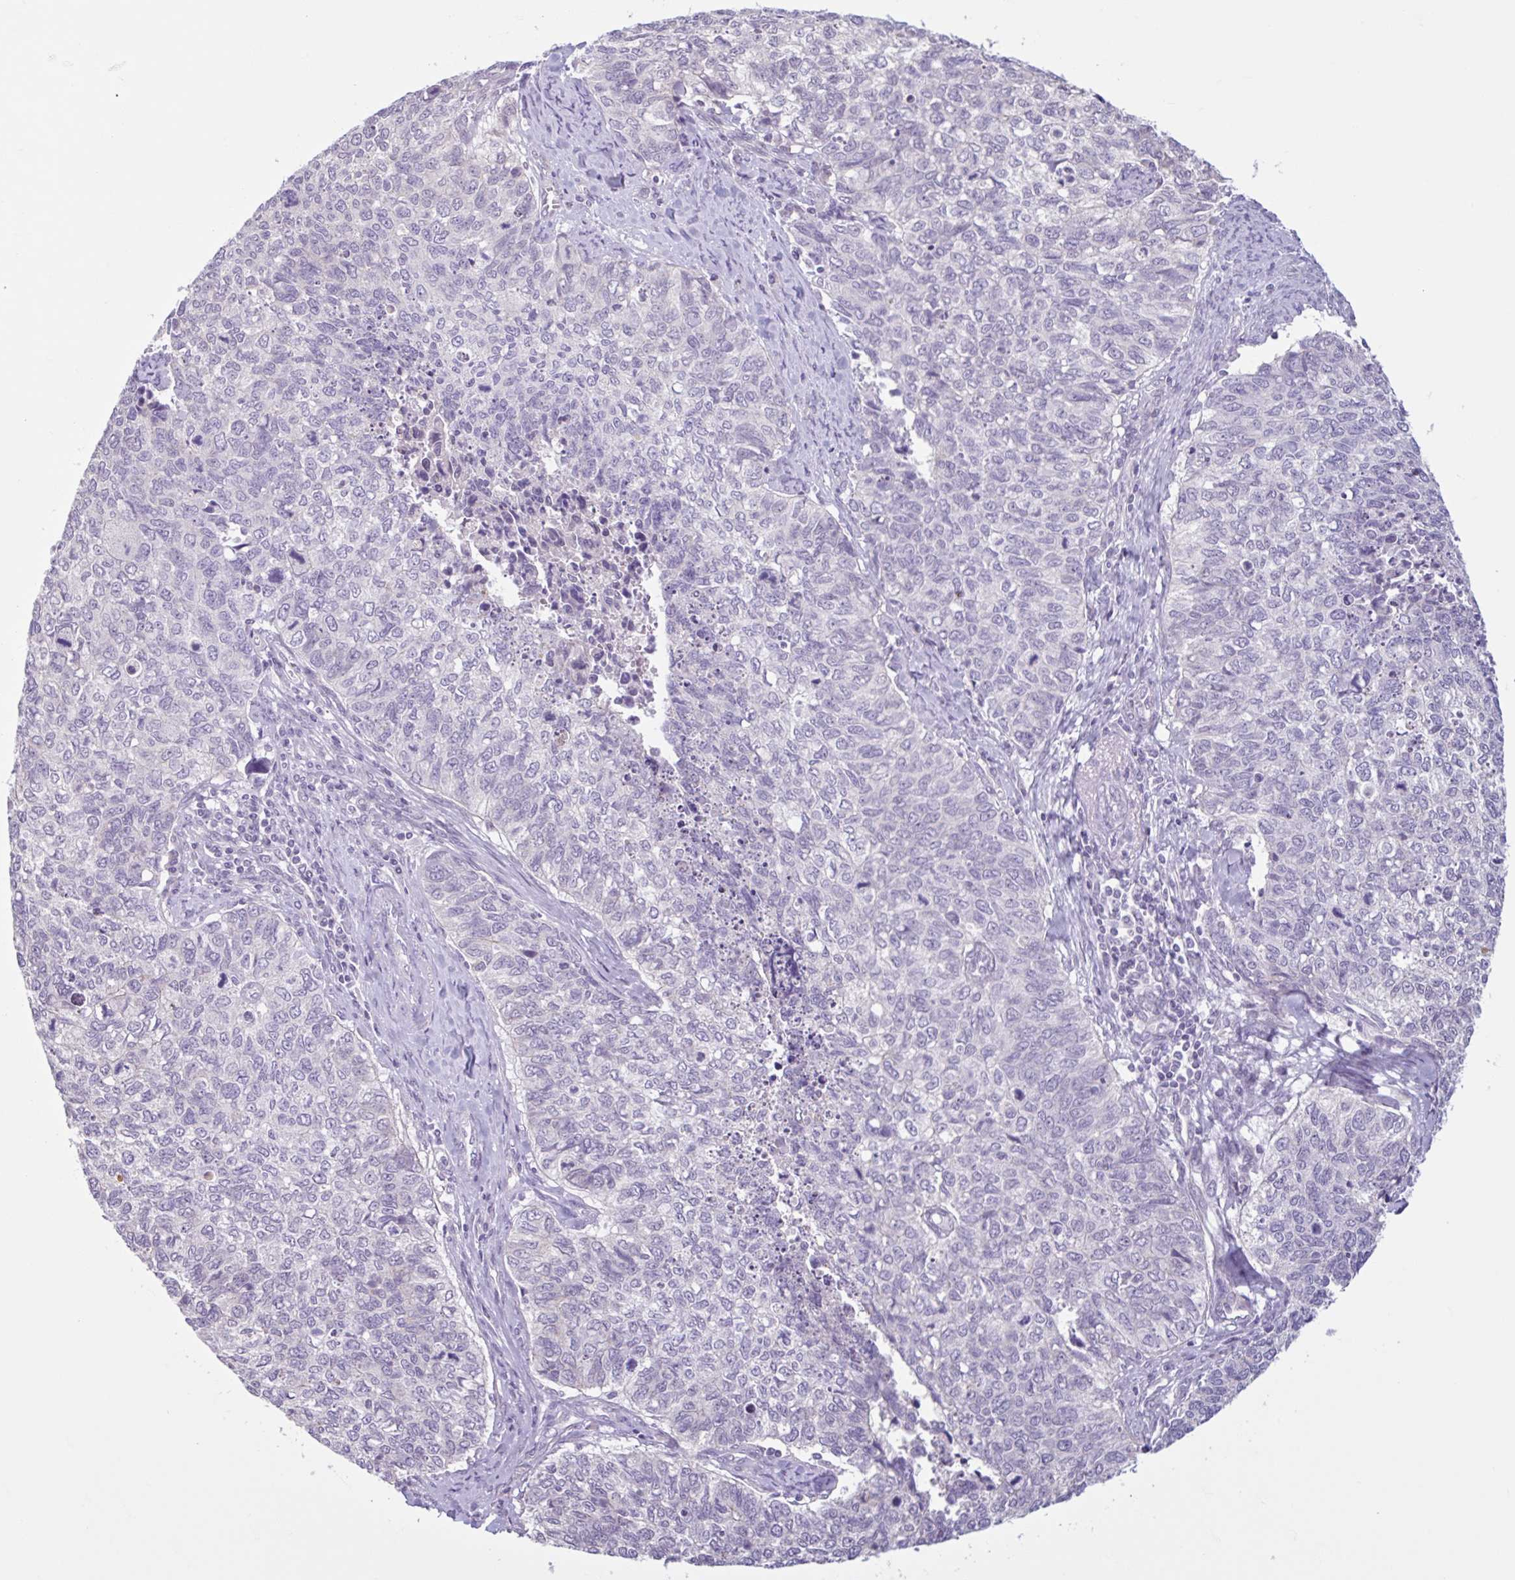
{"staining": {"intensity": "negative", "quantity": "none", "location": "none"}, "tissue": "cervical cancer", "cell_type": "Tumor cells", "image_type": "cancer", "snomed": [{"axis": "morphology", "description": "Adenocarcinoma, NOS"}, {"axis": "topography", "description": "Cervix"}], "caption": "Tumor cells show no significant expression in cervical cancer (adenocarcinoma).", "gene": "CDH19", "patient": {"sex": "female", "age": 63}}